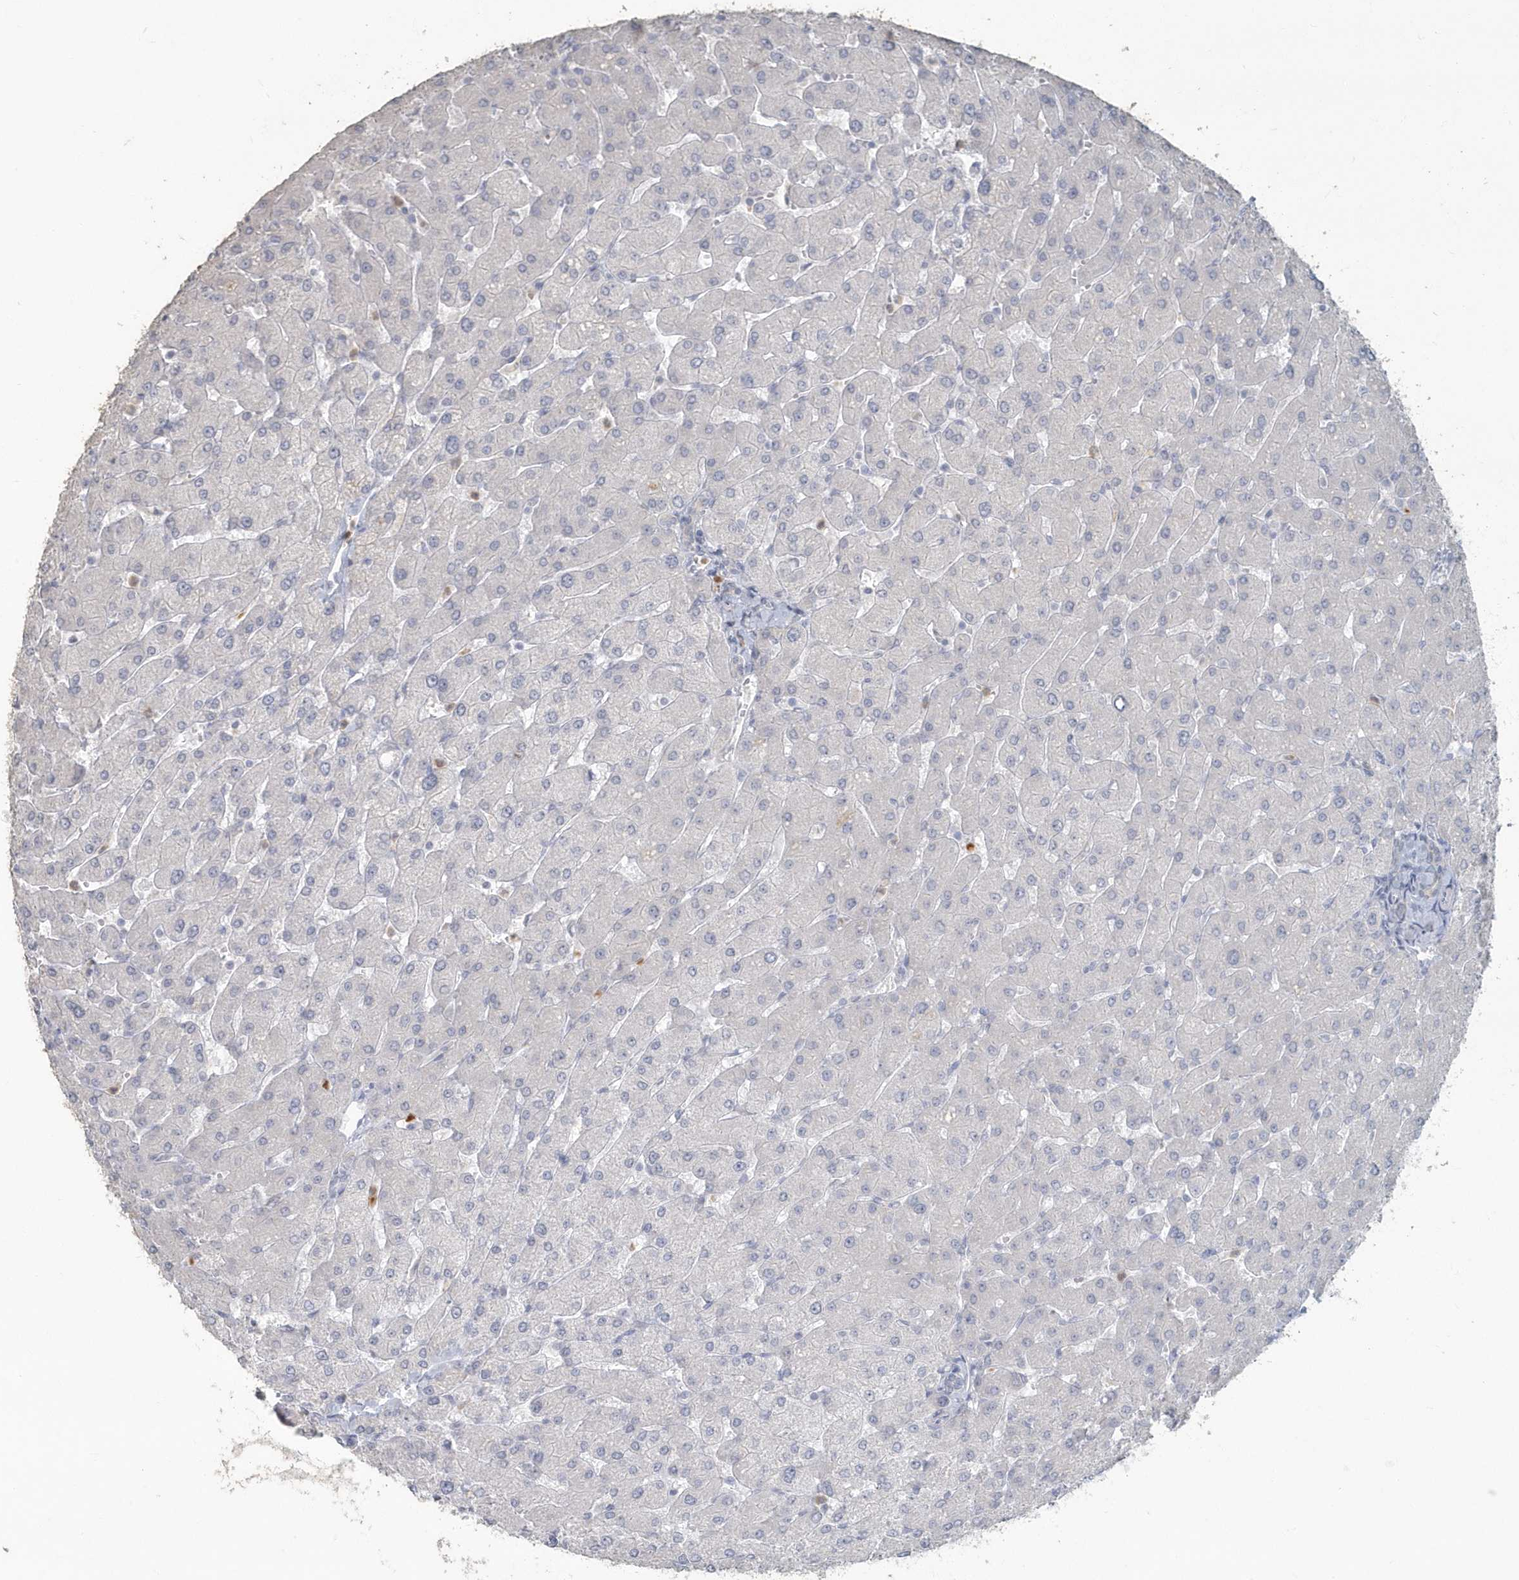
{"staining": {"intensity": "negative", "quantity": "none", "location": "none"}, "tissue": "liver", "cell_type": "Cholangiocytes", "image_type": "normal", "snomed": [{"axis": "morphology", "description": "Normal tissue, NOS"}, {"axis": "topography", "description": "Liver"}], "caption": "Immunohistochemistry (IHC) photomicrograph of unremarkable liver: human liver stained with DAB demonstrates no significant protein positivity in cholangiocytes.", "gene": "MYOT", "patient": {"sex": "male", "age": 55}}